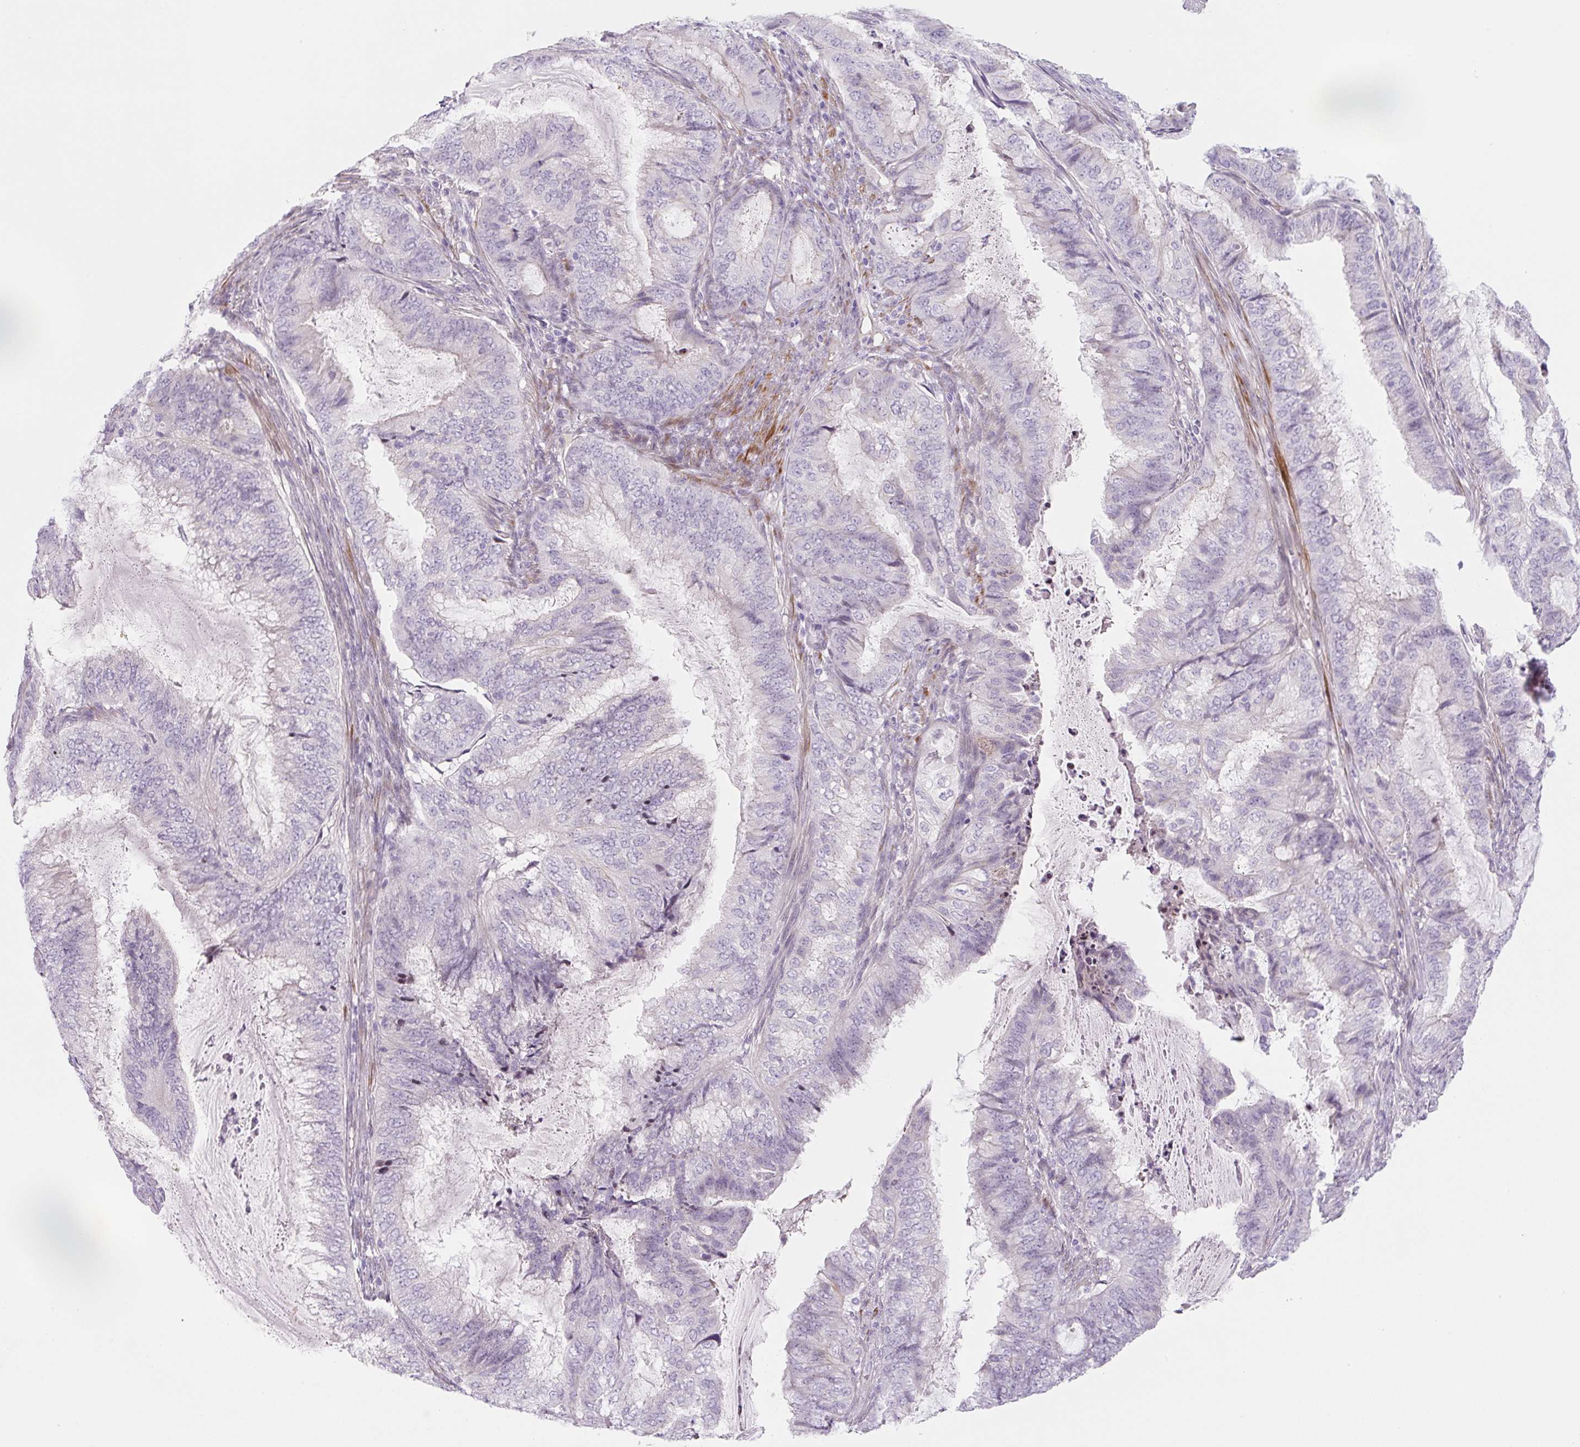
{"staining": {"intensity": "negative", "quantity": "none", "location": "none"}, "tissue": "endometrial cancer", "cell_type": "Tumor cells", "image_type": "cancer", "snomed": [{"axis": "morphology", "description": "Adenocarcinoma, NOS"}, {"axis": "topography", "description": "Endometrium"}], "caption": "There is no significant positivity in tumor cells of endometrial cancer. (Brightfield microscopy of DAB immunohistochemistry at high magnification).", "gene": "PRM1", "patient": {"sex": "female", "age": 51}}